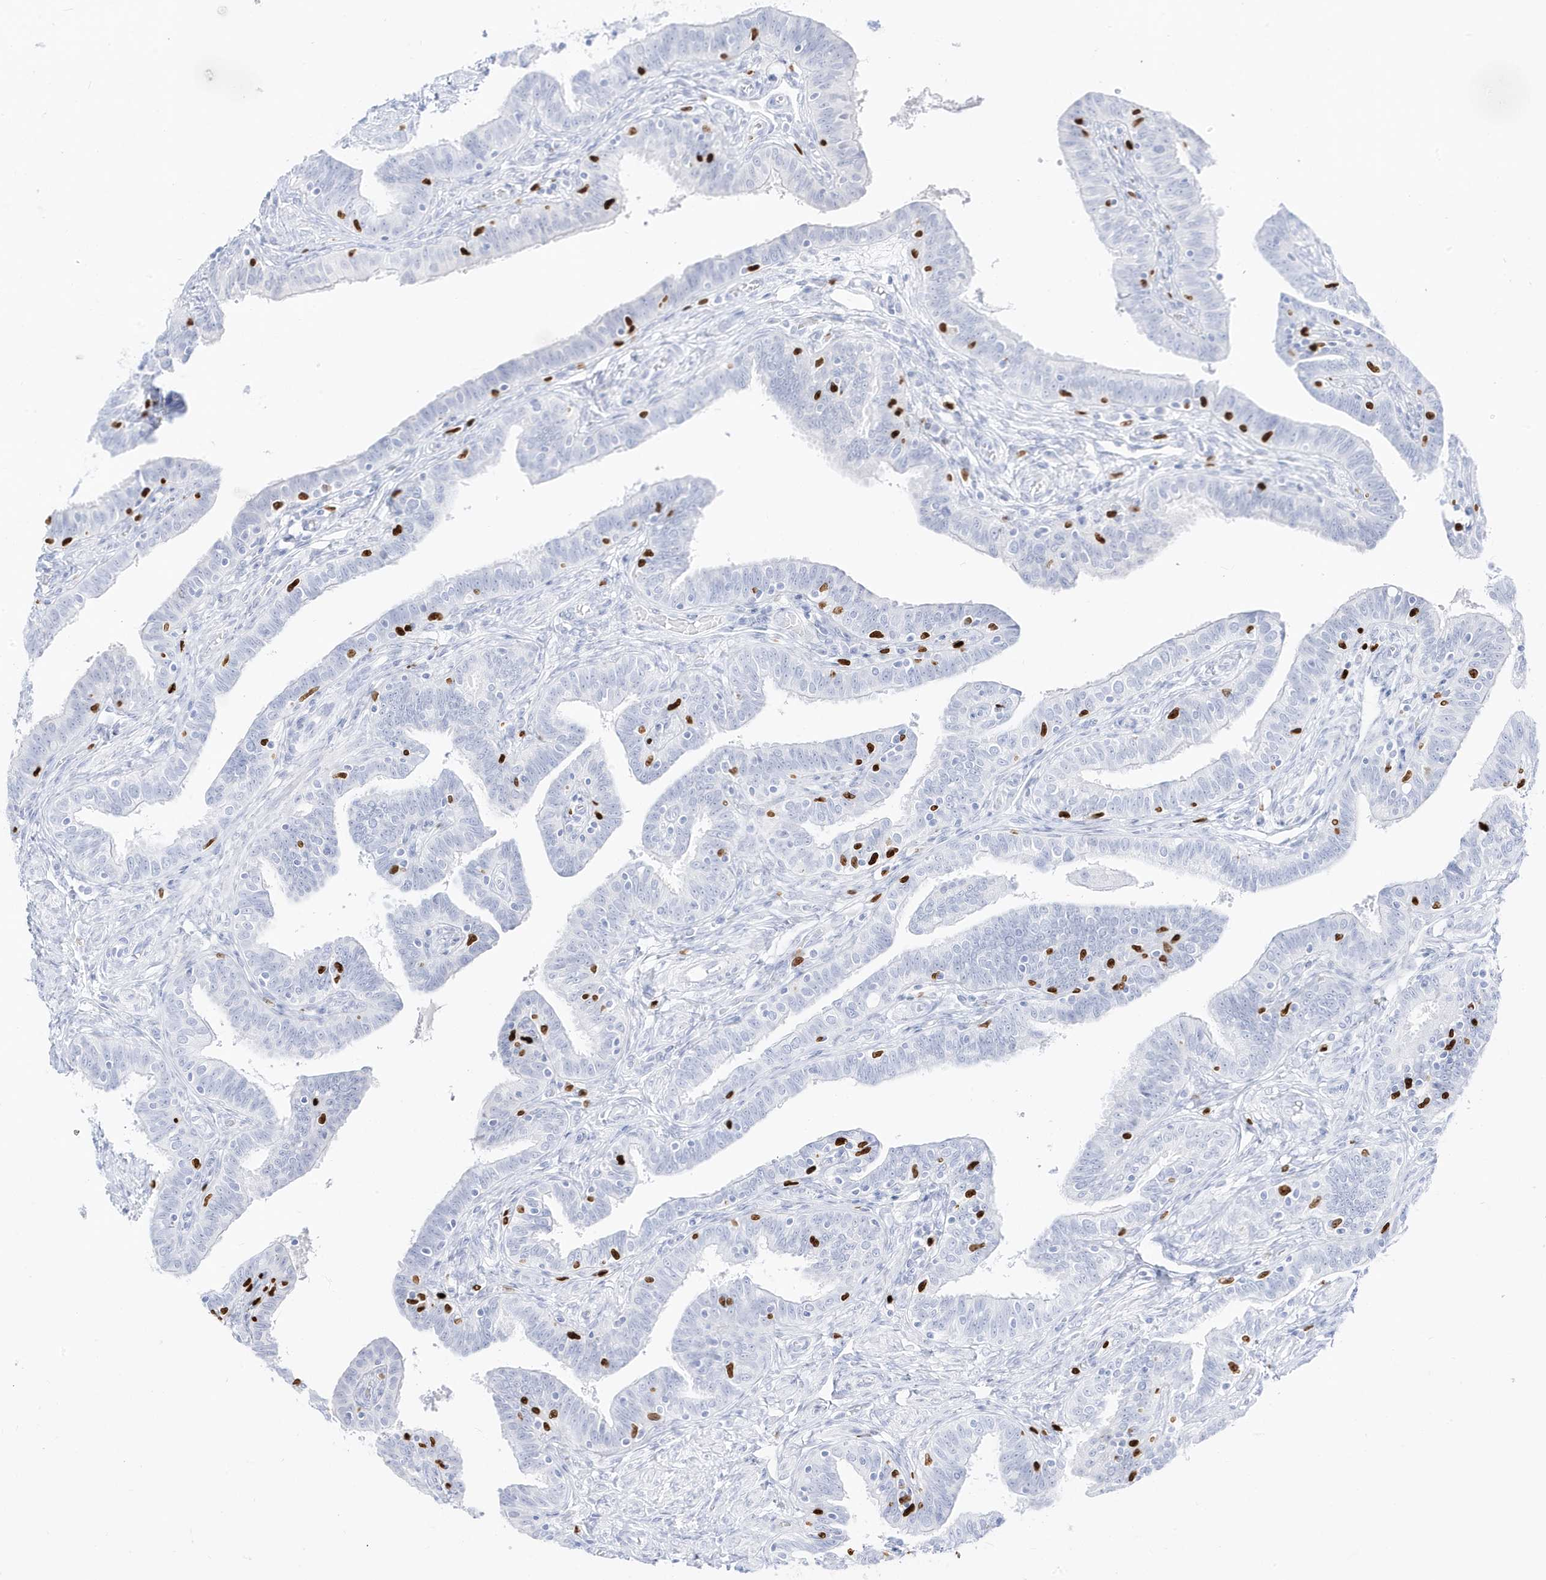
{"staining": {"intensity": "negative", "quantity": "none", "location": "none"}, "tissue": "fallopian tube", "cell_type": "Glandular cells", "image_type": "normal", "snomed": [{"axis": "morphology", "description": "Normal tissue, NOS"}, {"axis": "topography", "description": "Fallopian tube"}], "caption": "Glandular cells are negative for brown protein staining in normal fallopian tube. (Stains: DAB IHC with hematoxylin counter stain, Microscopy: brightfield microscopy at high magnification).", "gene": "MNDA", "patient": {"sex": "female", "age": 39}}